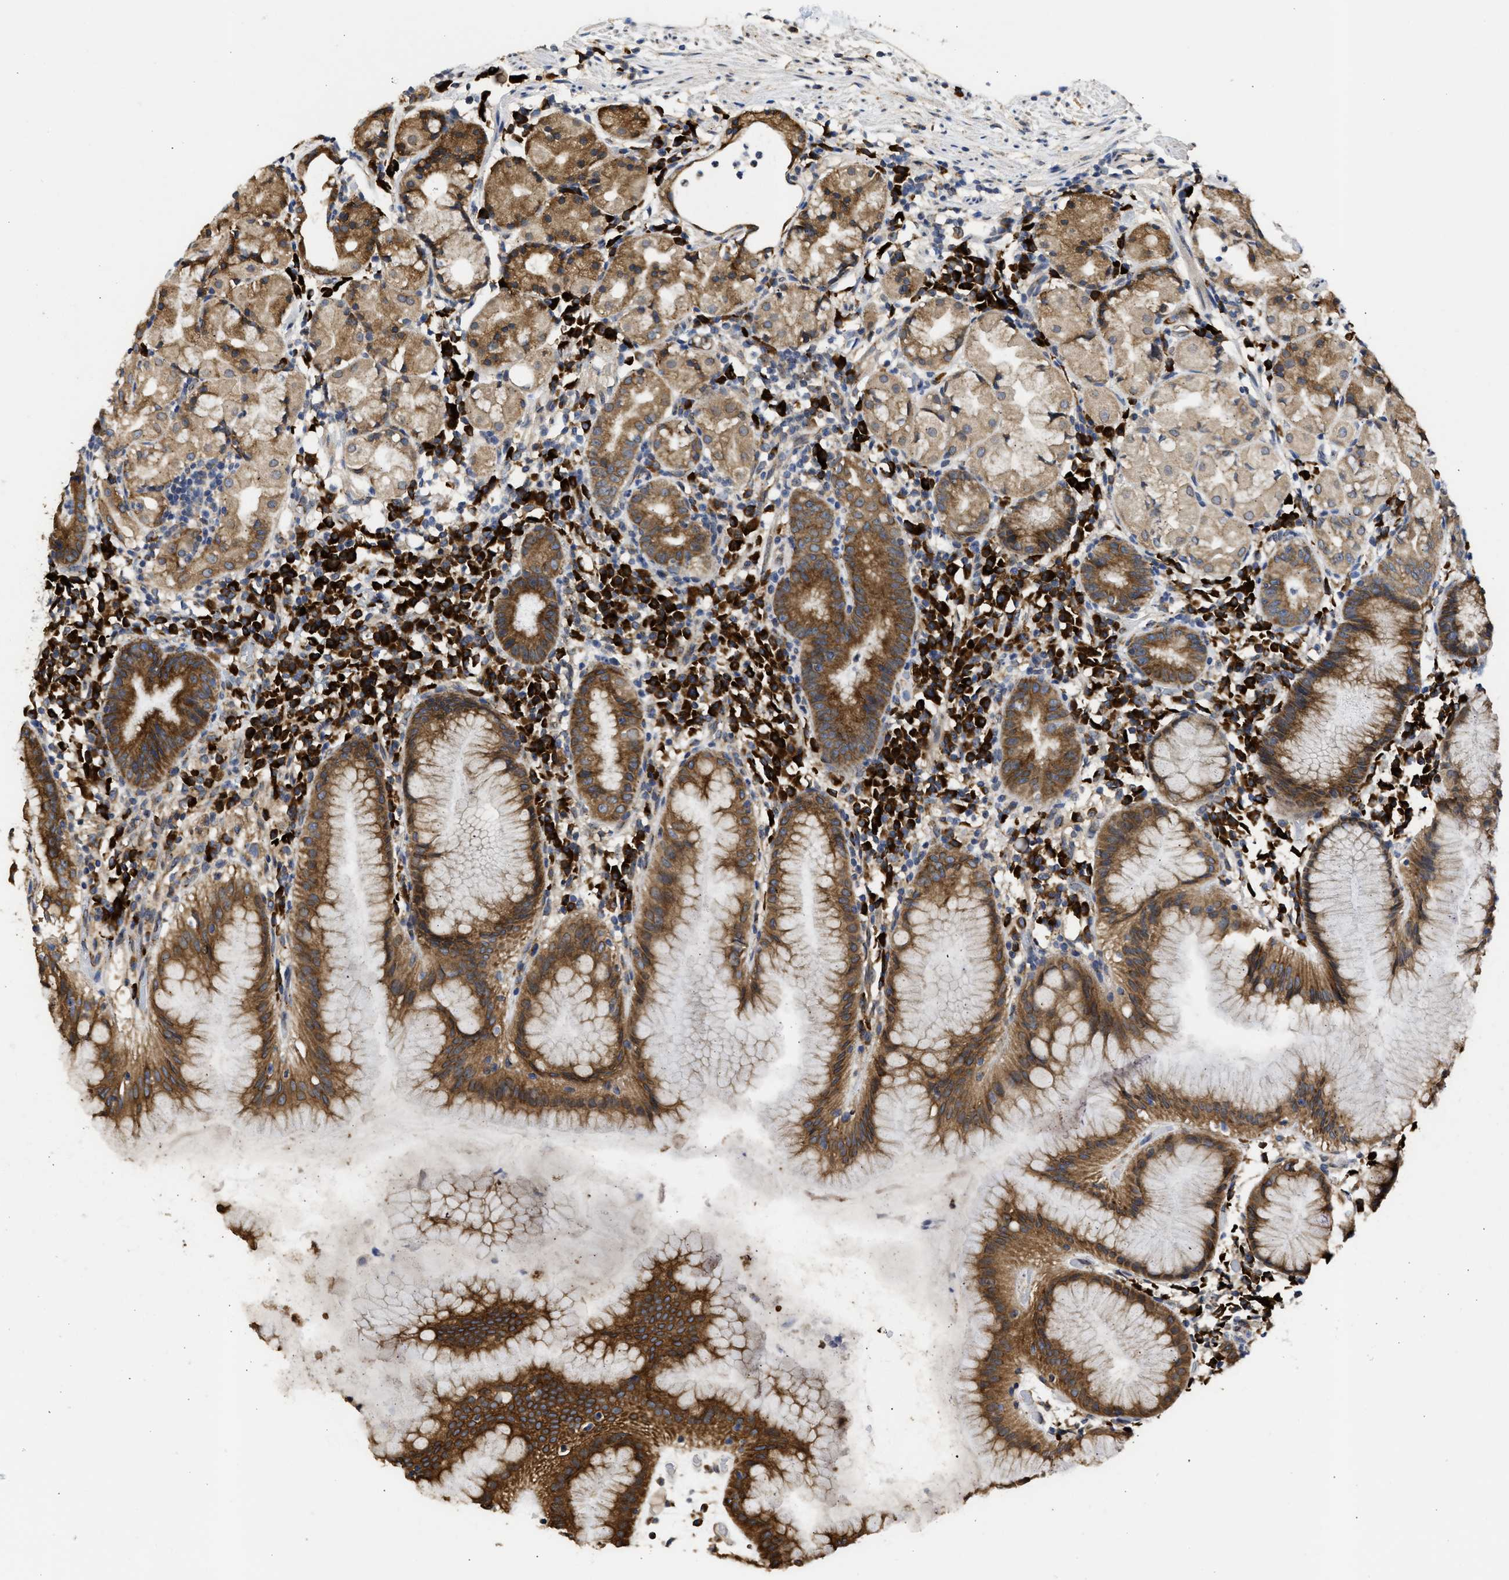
{"staining": {"intensity": "strong", "quantity": "25%-75%", "location": "cytoplasmic/membranous"}, "tissue": "stomach", "cell_type": "Glandular cells", "image_type": "normal", "snomed": [{"axis": "morphology", "description": "Normal tissue, NOS"}, {"axis": "topography", "description": "Stomach"}, {"axis": "topography", "description": "Stomach, lower"}], "caption": "Strong cytoplasmic/membranous expression is appreciated in about 25%-75% of glandular cells in normal stomach.", "gene": "DNAJC1", "patient": {"sex": "female", "age": 75}}